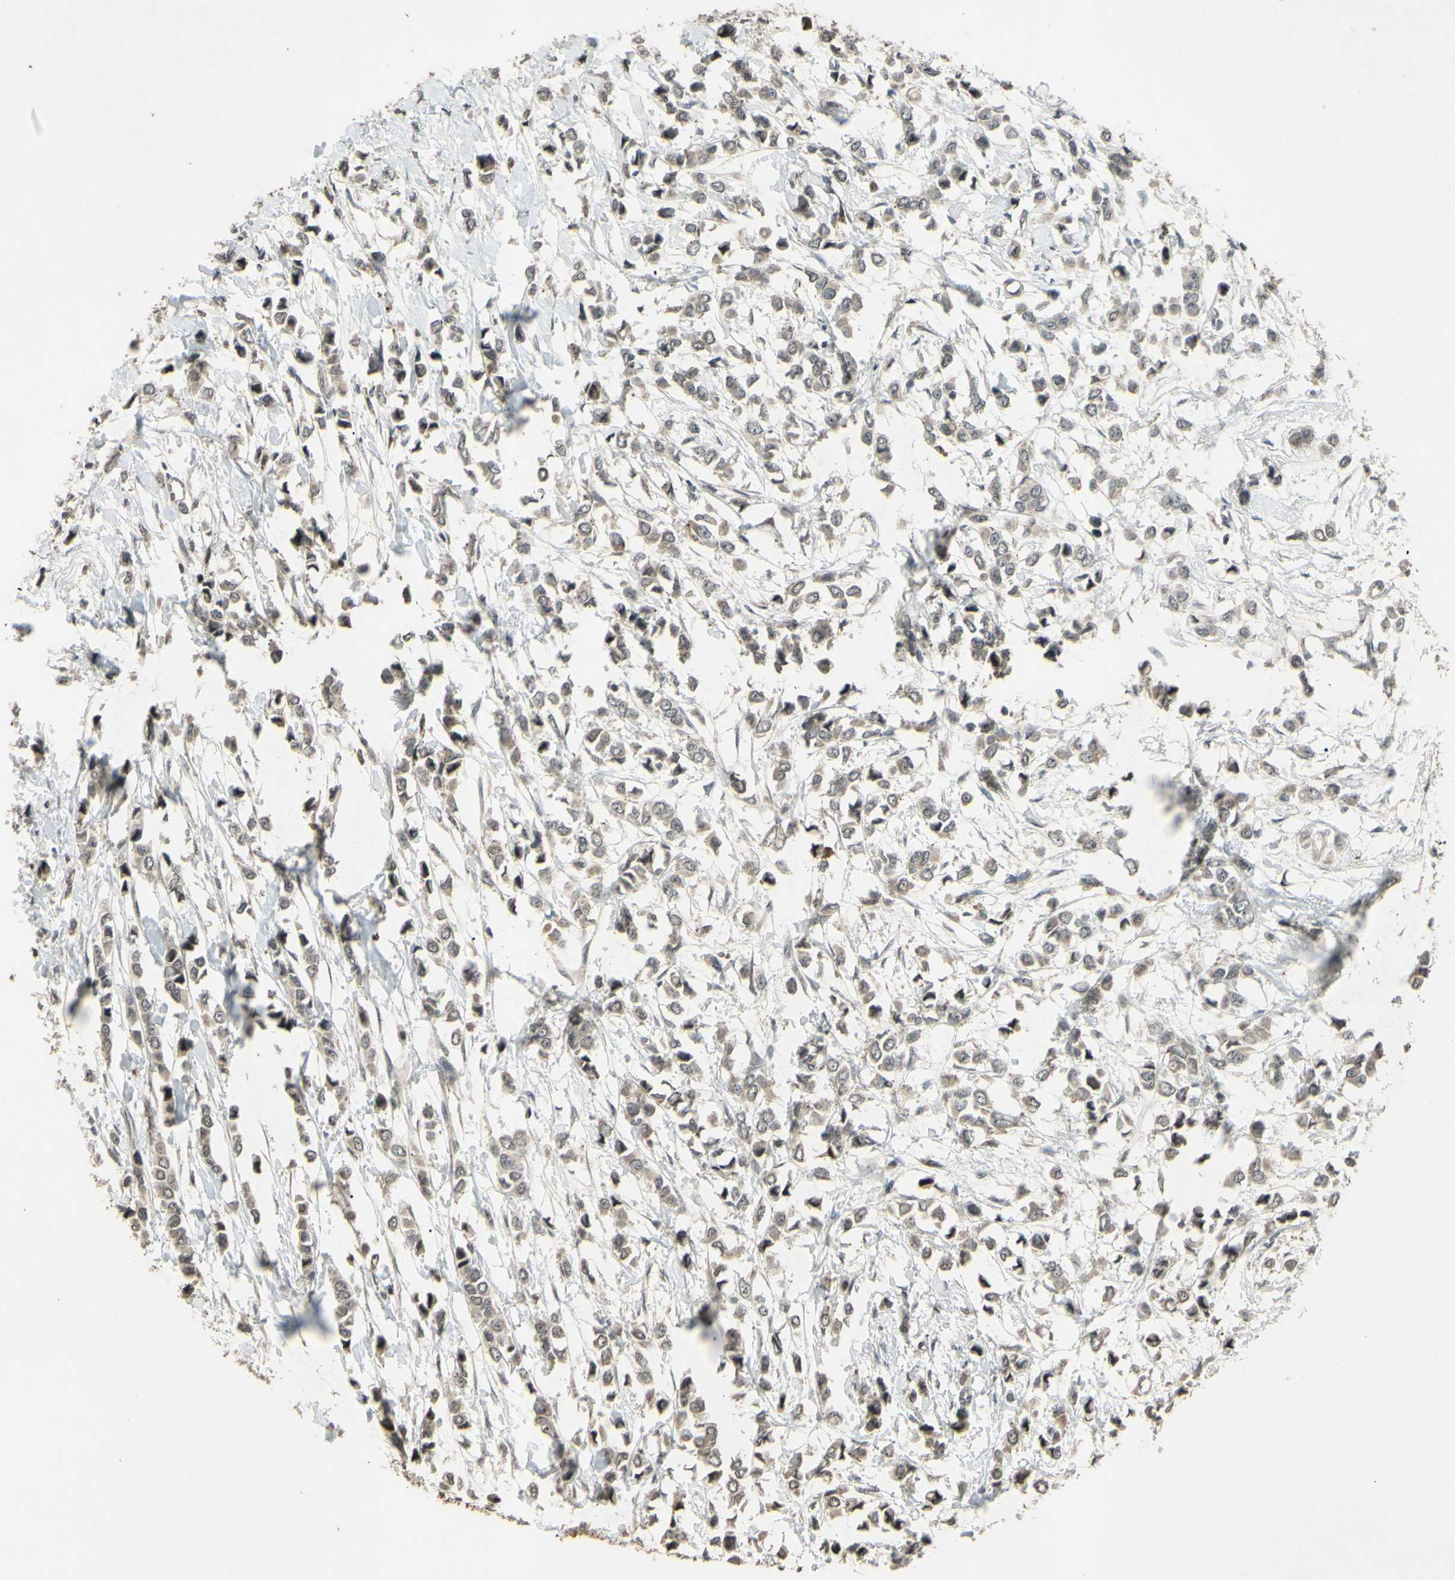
{"staining": {"intensity": "weak", "quantity": ">75%", "location": "cytoplasmic/membranous,nuclear"}, "tissue": "breast cancer", "cell_type": "Tumor cells", "image_type": "cancer", "snomed": [{"axis": "morphology", "description": "Lobular carcinoma"}, {"axis": "topography", "description": "Breast"}], "caption": "IHC histopathology image of neoplastic tissue: breast lobular carcinoma stained using immunohistochemistry displays low levels of weak protein expression localized specifically in the cytoplasmic/membranous and nuclear of tumor cells, appearing as a cytoplasmic/membranous and nuclear brown color.", "gene": "BLNK", "patient": {"sex": "female", "age": 51}}